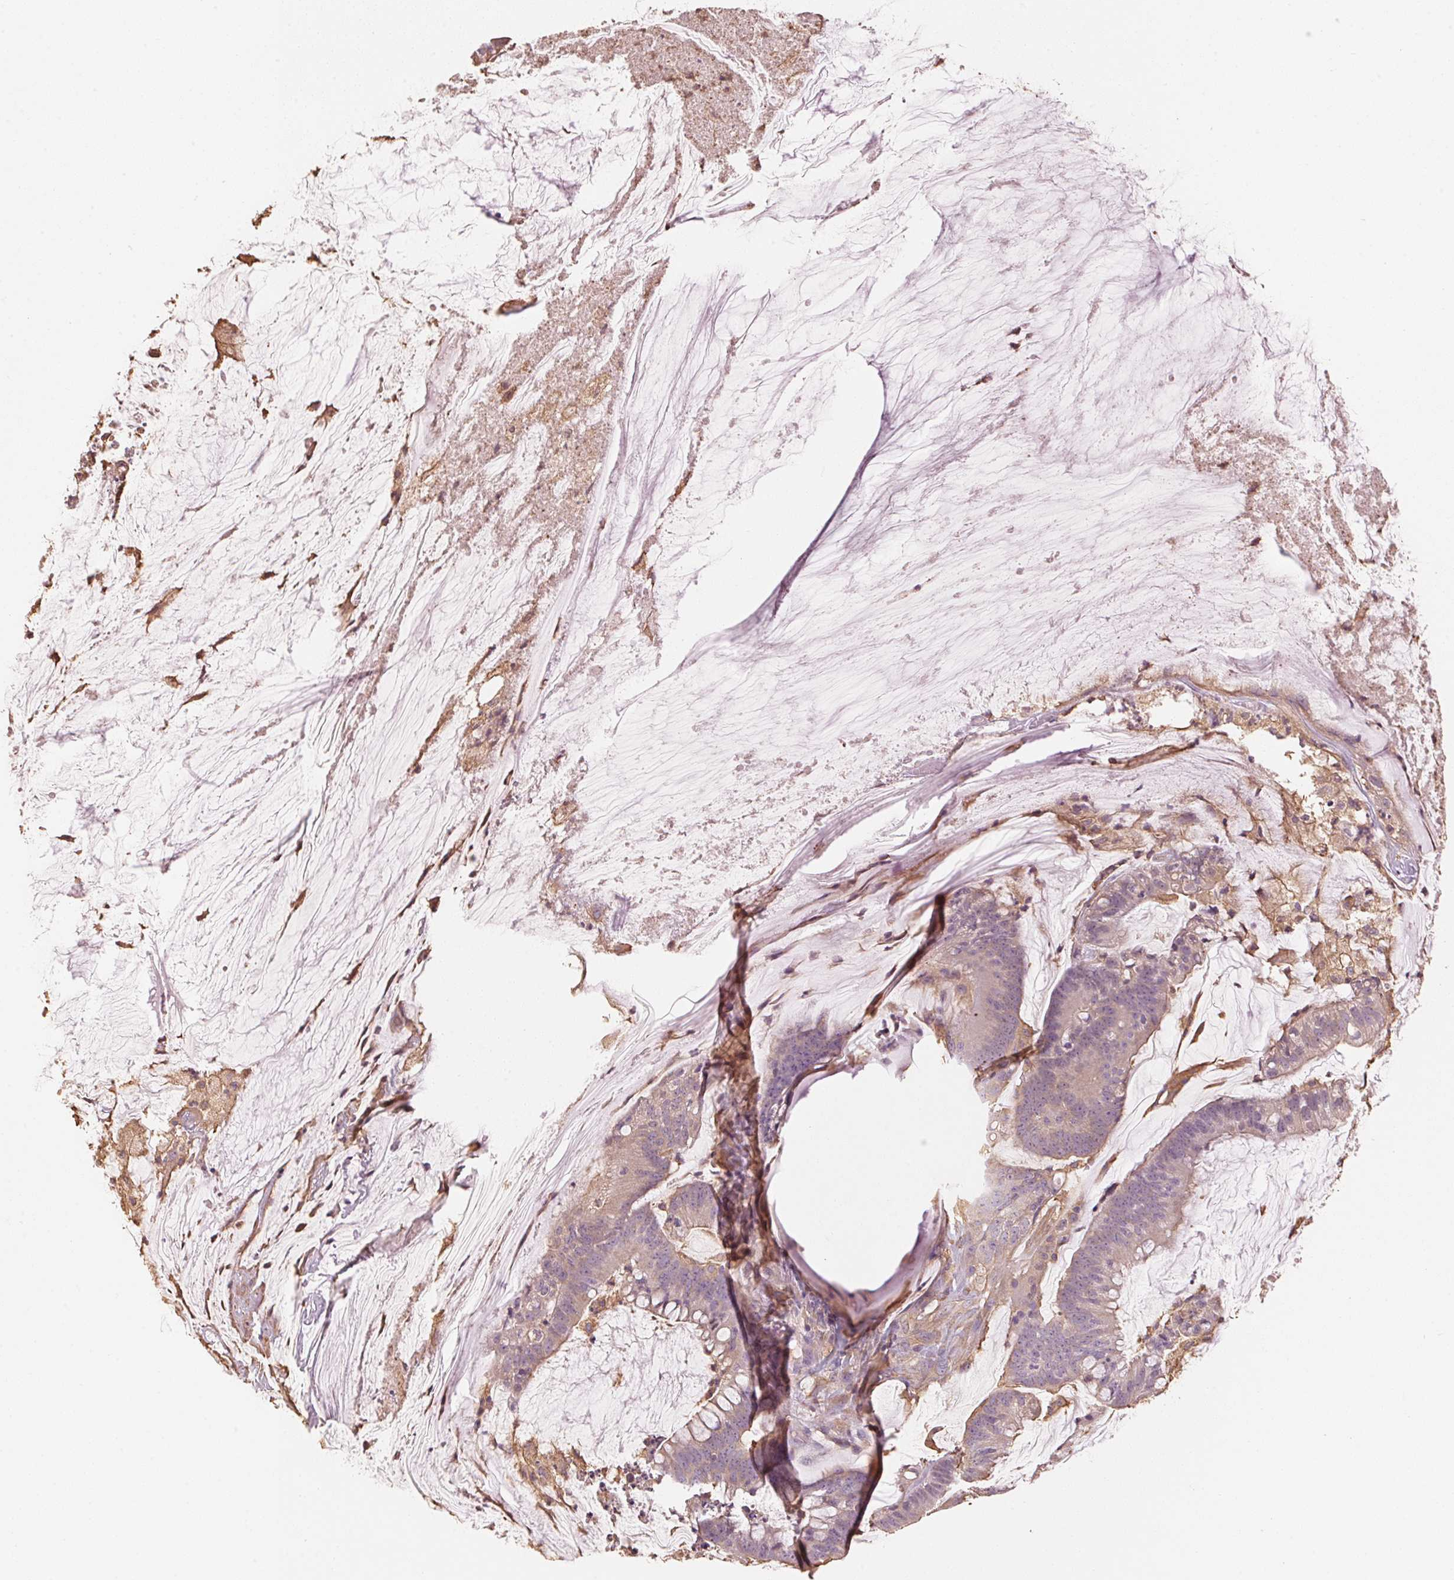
{"staining": {"intensity": "weak", "quantity": "25%-75%", "location": "cytoplasmic/membranous"}, "tissue": "colorectal cancer", "cell_type": "Tumor cells", "image_type": "cancer", "snomed": [{"axis": "morphology", "description": "Adenocarcinoma, NOS"}, {"axis": "topography", "description": "Colon"}], "caption": "Brown immunohistochemical staining in colorectal cancer demonstrates weak cytoplasmic/membranous positivity in approximately 25%-75% of tumor cells.", "gene": "QDPR", "patient": {"sex": "male", "age": 62}}